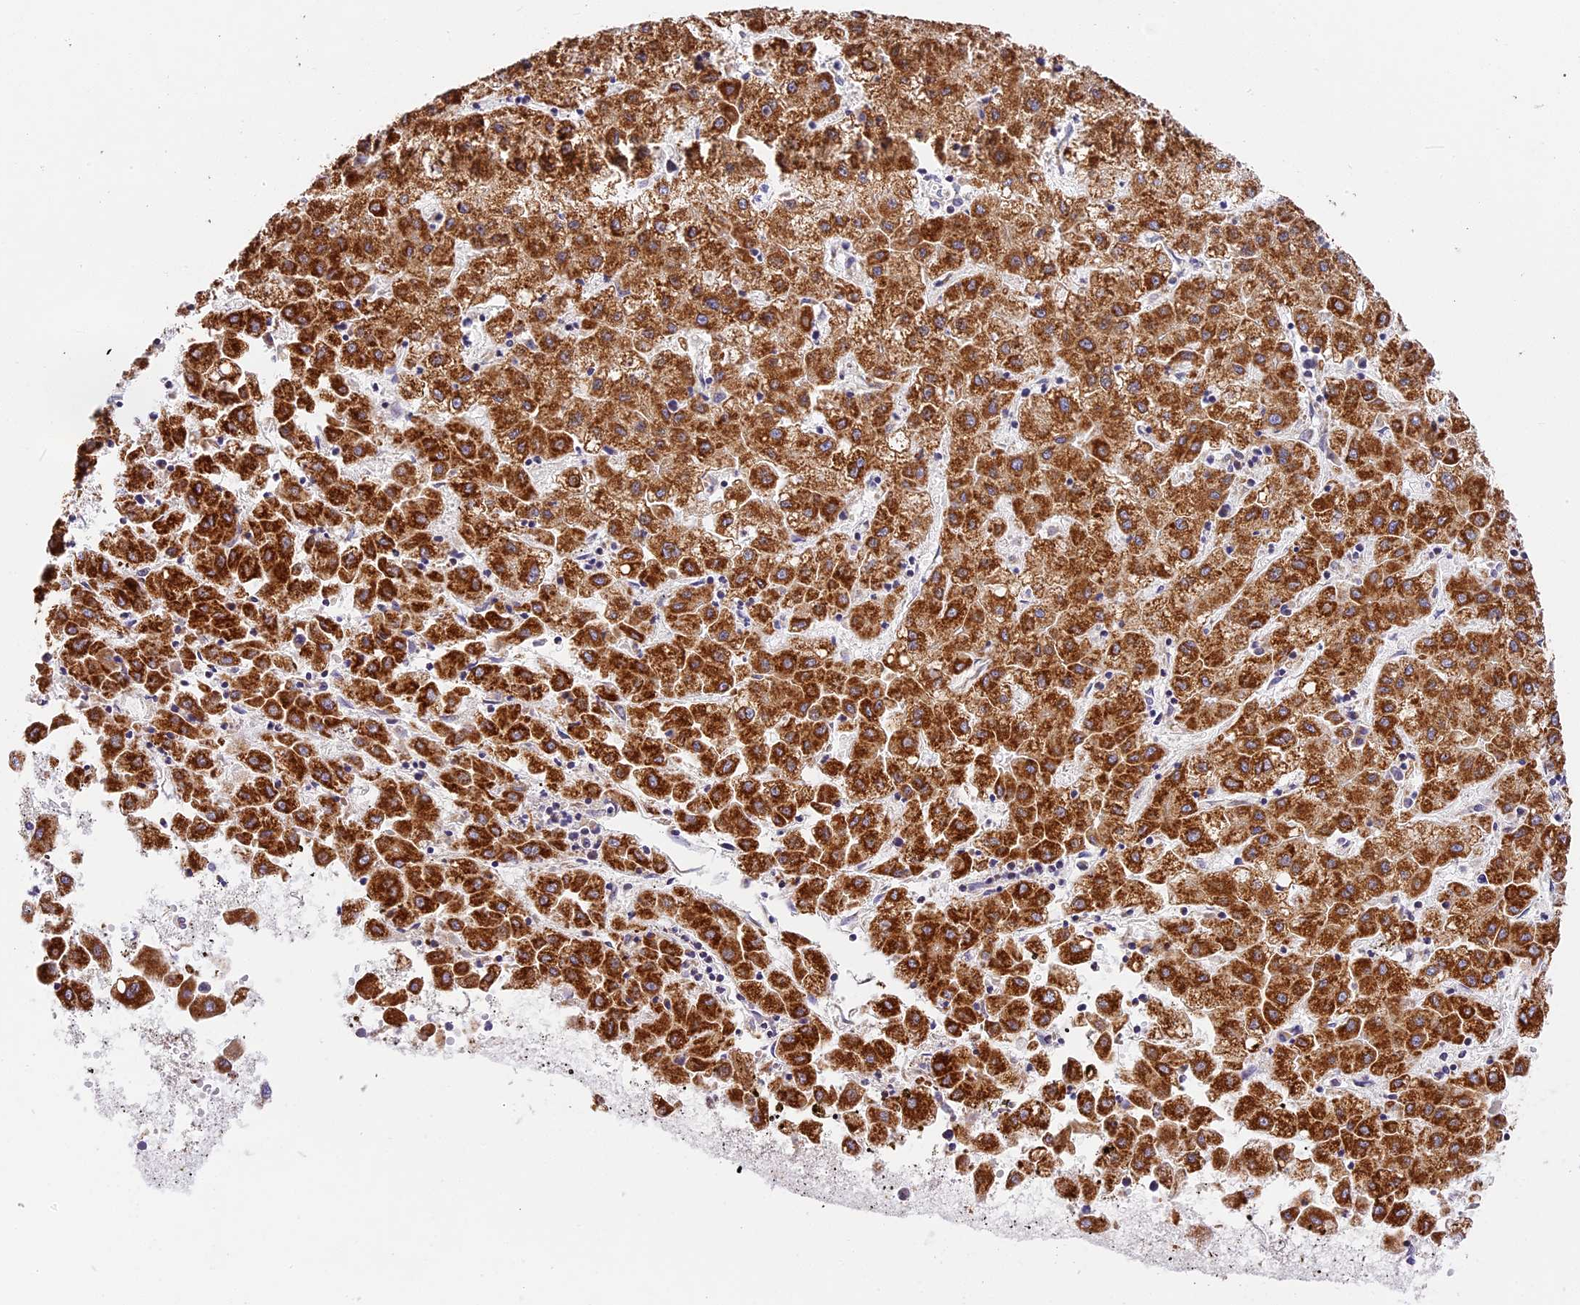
{"staining": {"intensity": "strong", "quantity": ">75%", "location": "cytoplasmic/membranous"}, "tissue": "liver cancer", "cell_type": "Tumor cells", "image_type": "cancer", "snomed": [{"axis": "morphology", "description": "Carcinoma, Hepatocellular, NOS"}, {"axis": "topography", "description": "Liver"}], "caption": "Immunohistochemistry photomicrograph of liver cancer stained for a protein (brown), which shows high levels of strong cytoplasmic/membranous expression in approximately >75% of tumor cells.", "gene": "MRAS", "patient": {"sex": "male", "age": 72}}